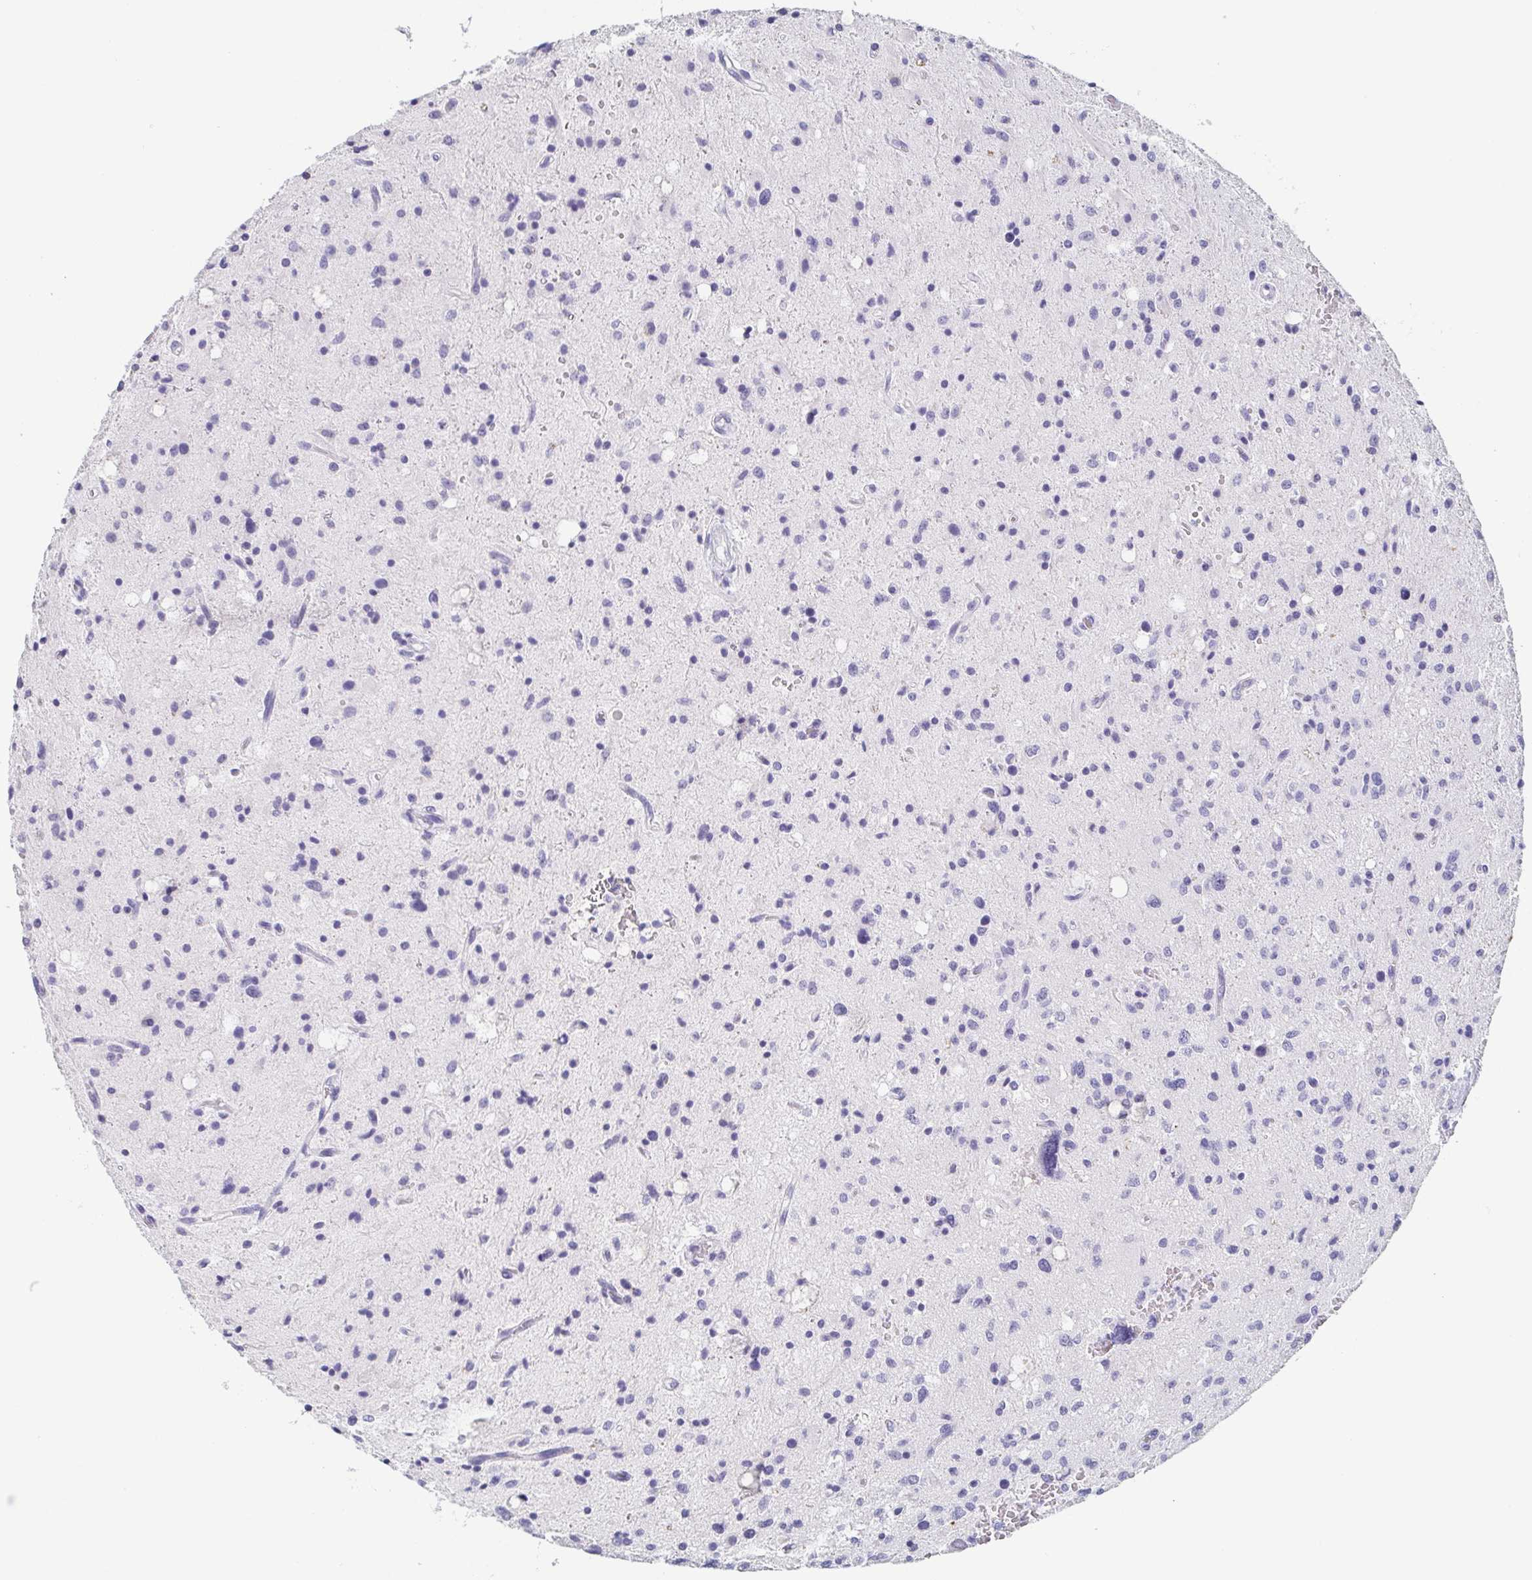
{"staining": {"intensity": "negative", "quantity": "none", "location": "none"}, "tissue": "glioma", "cell_type": "Tumor cells", "image_type": "cancer", "snomed": [{"axis": "morphology", "description": "Glioma, malignant, Low grade"}, {"axis": "topography", "description": "Brain"}], "caption": "This is a photomicrograph of immunohistochemistry staining of glioma, which shows no positivity in tumor cells.", "gene": "ITLN1", "patient": {"sex": "female", "age": 58}}